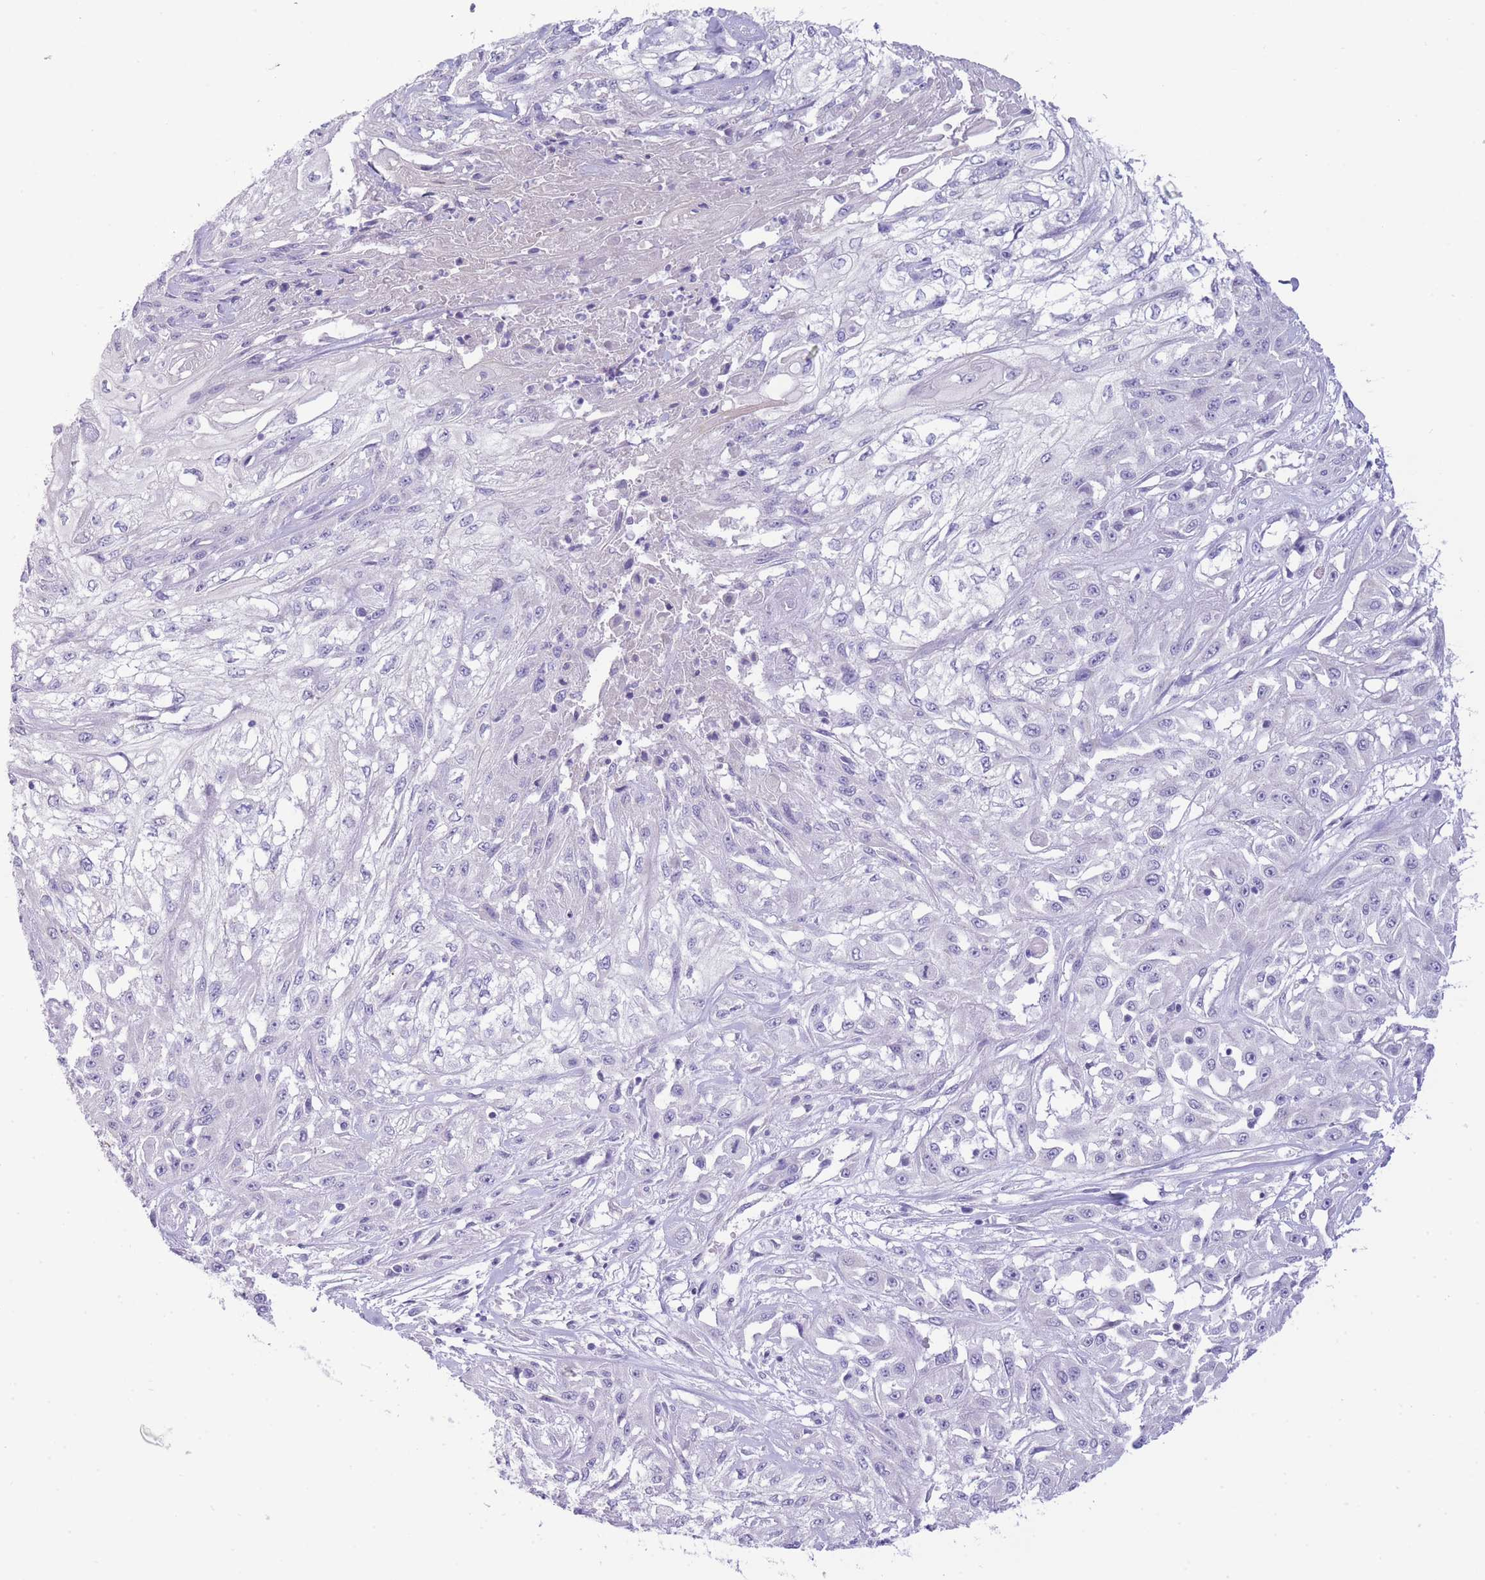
{"staining": {"intensity": "negative", "quantity": "none", "location": "none"}, "tissue": "skin cancer", "cell_type": "Tumor cells", "image_type": "cancer", "snomed": [{"axis": "morphology", "description": "Squamous cell carcinoma, NOS"}, {"axis": "morphology", "description": "Squamous cell carcinoma, metastatic, NOS"}, {"axis": "topography", "description": "Skin"}, {"axis": "topography", "description": "Lymph node"}], "caption": "Immunohistochemistry (IHC) micrograph of neoplastic tissue: human squamous cell carcinoma (skin) stained with DAB displays no significant protein staining in tumor cells. (Immunohistochemistry (IHC), brightfield microscopy, high magnification).", "gene": "ASAP3", "patient": {"sex": "male", "age": 75}}